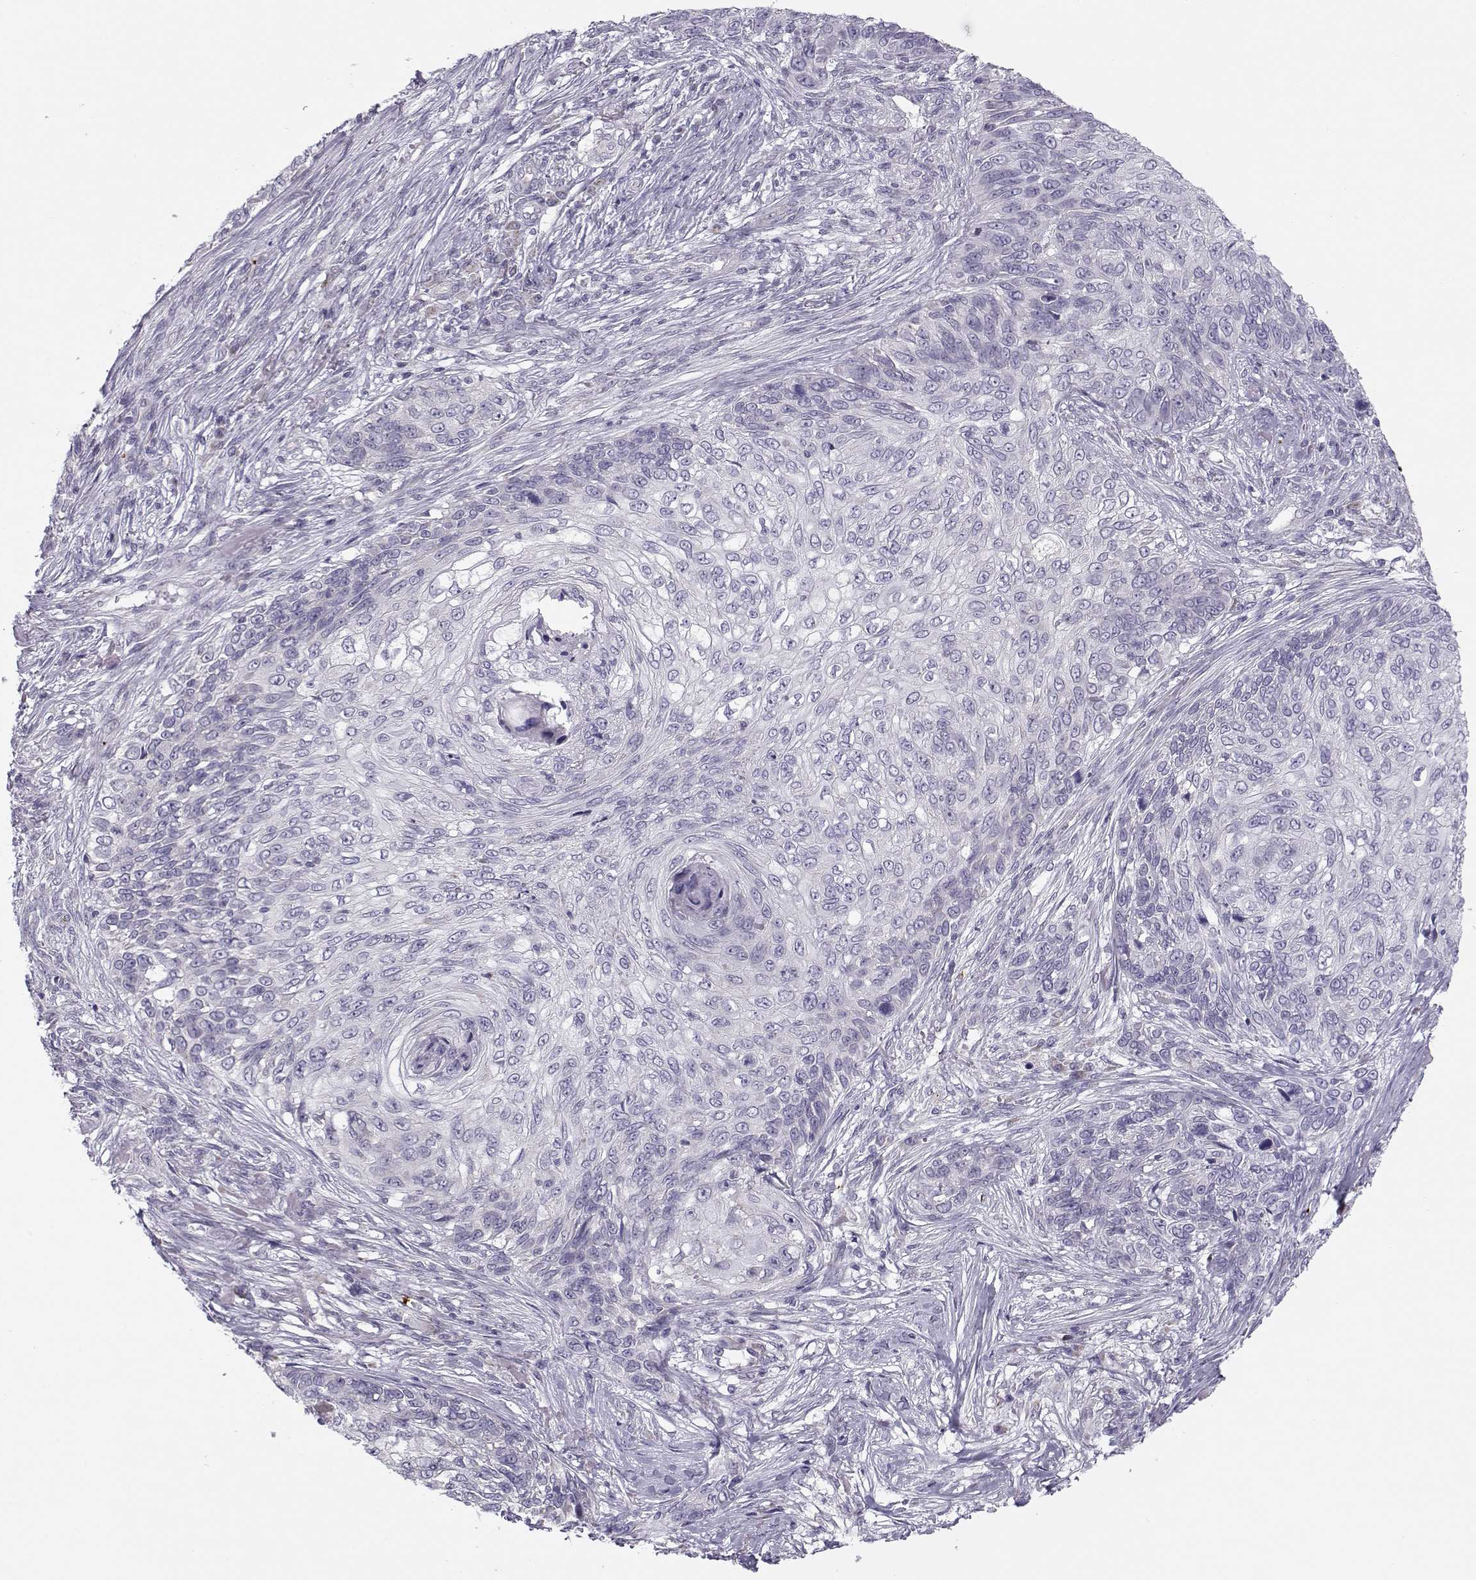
{"staining": {"intensity": "negative", "quantity": "none", "location": "none"}, "tissue": "skin cancer", "cell_type": "Tumor cells", "image_type": "cancer", "snomed": [{"axis": "morphology", "description": "Squamous cell carcinoma, NOS"}, {"axis": "topography", "description": "Skin"}], "caption": "The image shows no staining of tumor cells in skin squamous cell carcinoma.", "gene": "KLF17", "patient": {"sex": "male", "age": 92}}